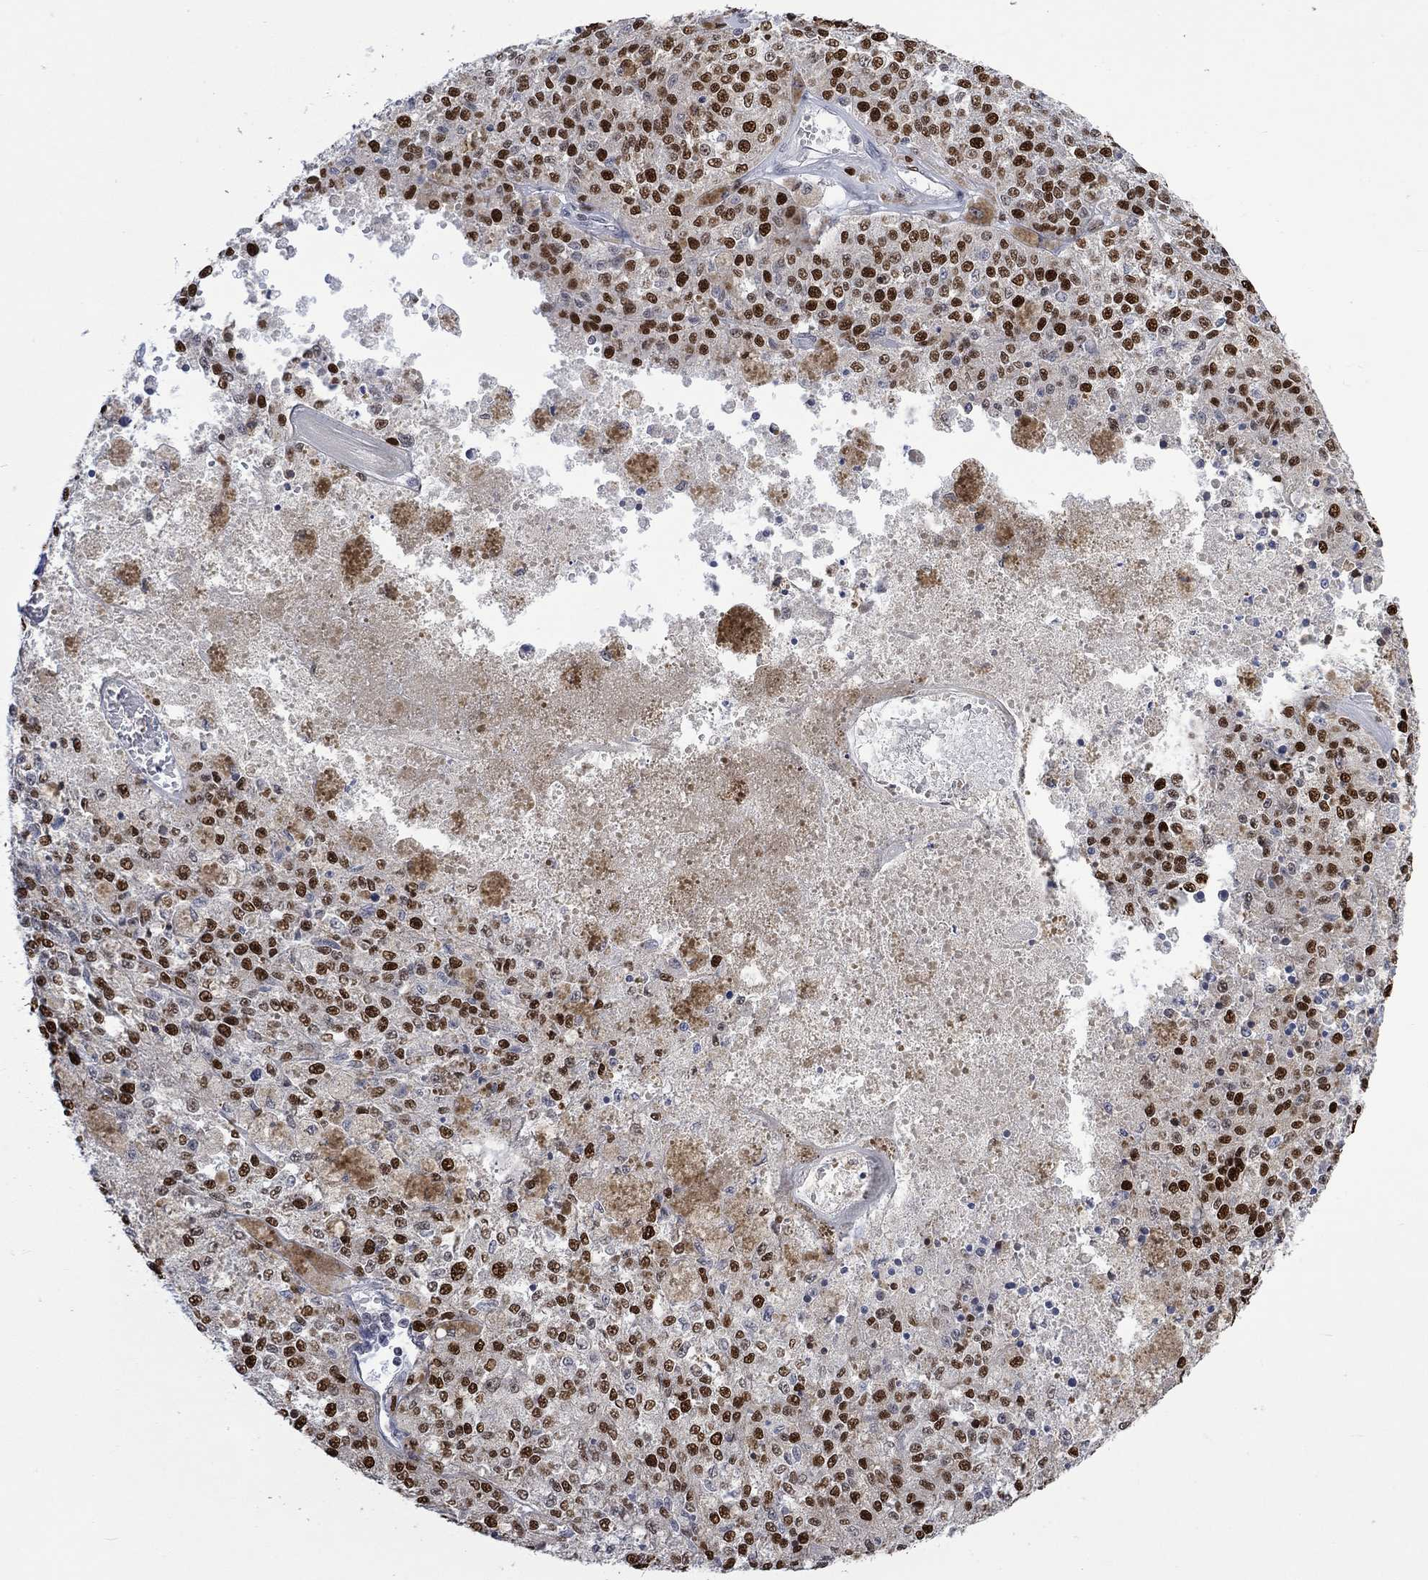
{"staining": {"intensity": "strong", "quantity": ">75%", "location": "nuclear"}, "tissue": "melanoma", "cell_type": "Tumor cells", "image_type": "cancer", "snomed": [{"axis": "morphology", "description": "Malignant melanoma, Metastatic site"}, {"axis": "topography", "description": "Lymph node"}], "caption": "An immunohistochemistry photomicrograph of neoplastic tissue is shown. Protein staining in brown shows strong nuclear positivity in melanoma within tumor cells. (IHC, brightfield microscopy, high magnification).", "gene": "RAD54L2", "patient": {"sex": "female", "age": 64}}